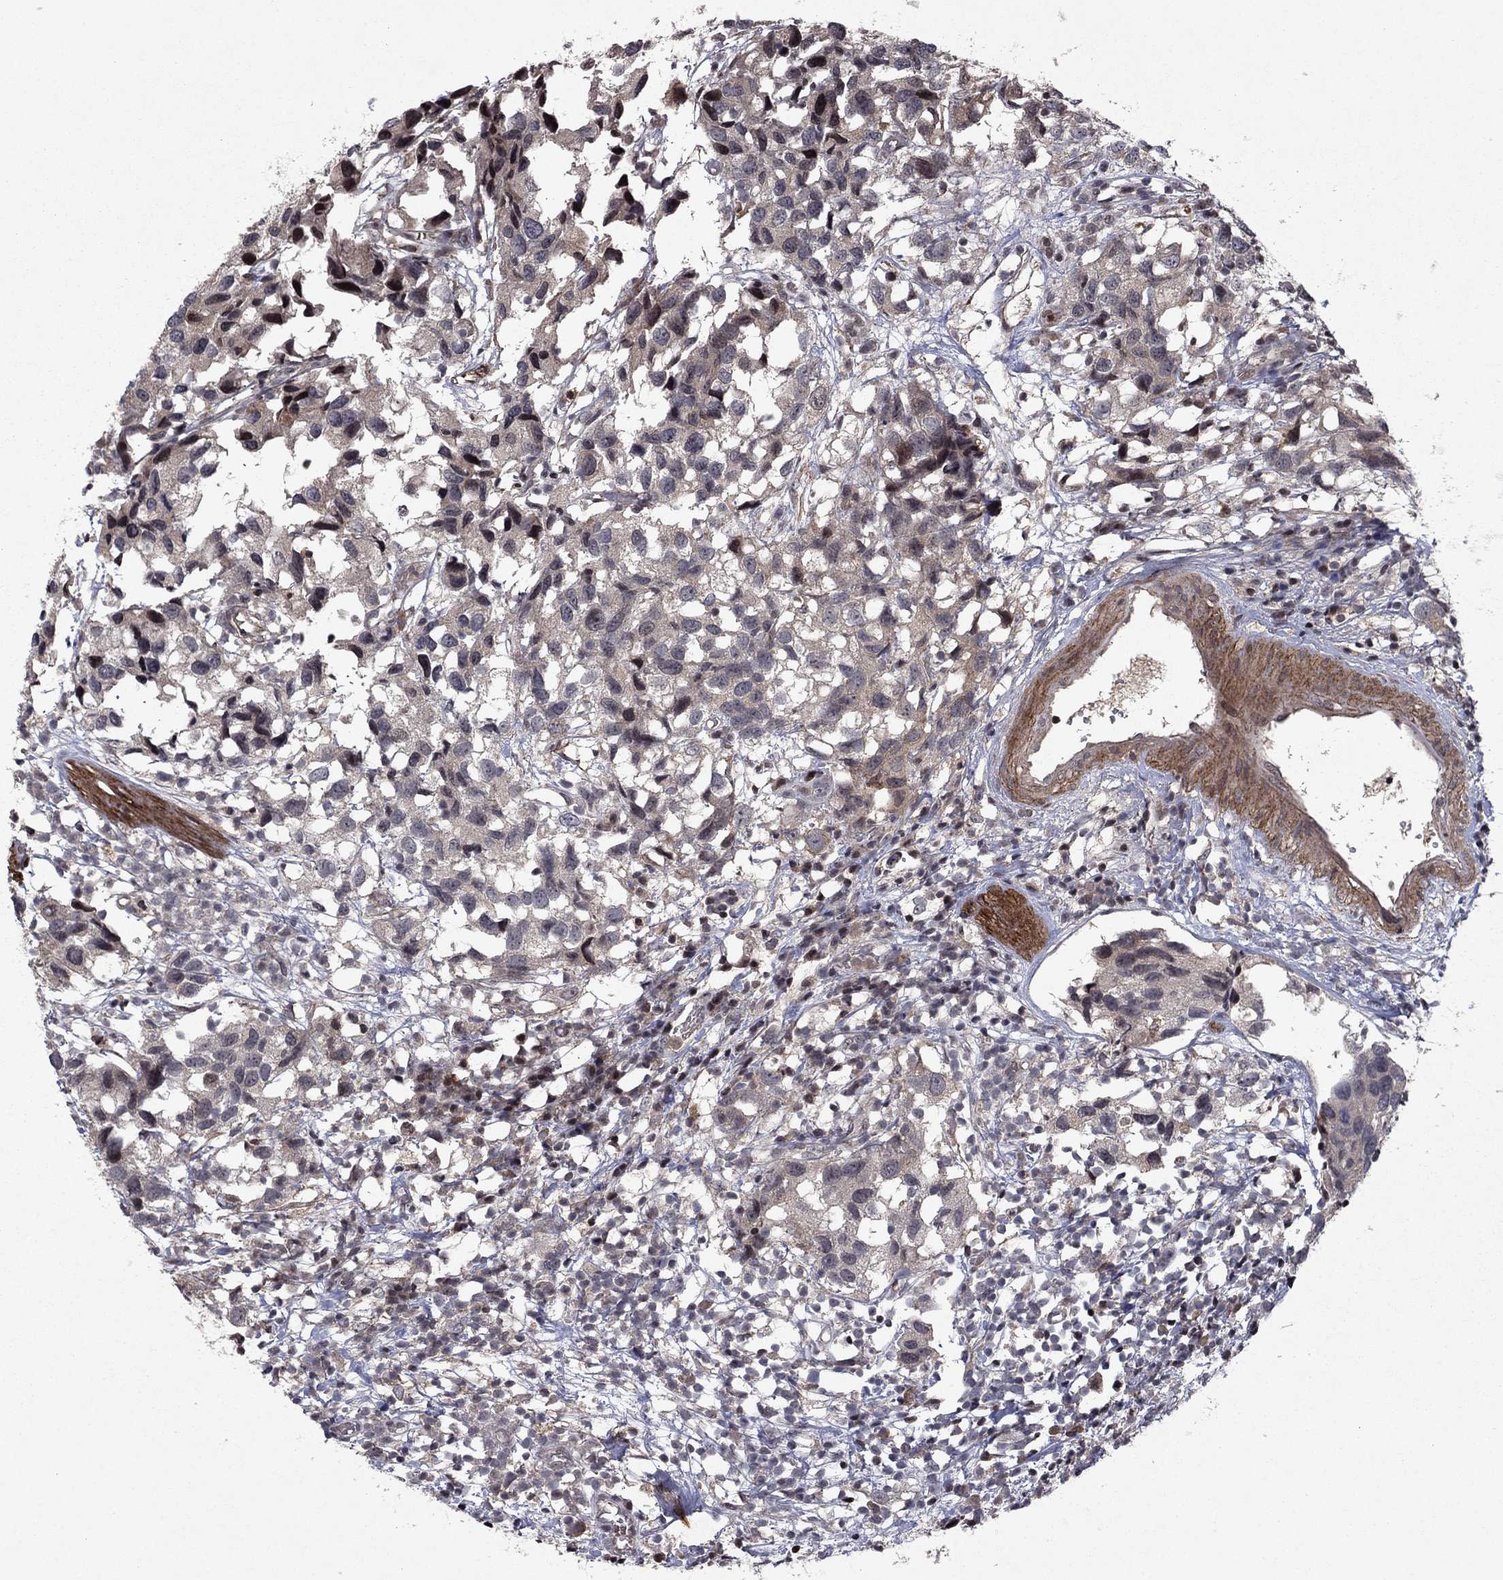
{"staining": {"intensity": "negative", "quantity": "none", "location": "none"}, "tissue": "urothelial cancer", "cell_type": "Tumor cells", "image_type": "cancer", "snomed": [{"axis": "morphology", "description": "Urothelial carcinoma, High grade"}, {"axis": "topography", "description": "Urinary bladder"}], "caption": "Immunohistochemistry of urothelial cancer reveals no staining in tumor cells.", "gene": "SORBS1", "patient": {"sex": "male", "age": 79}}